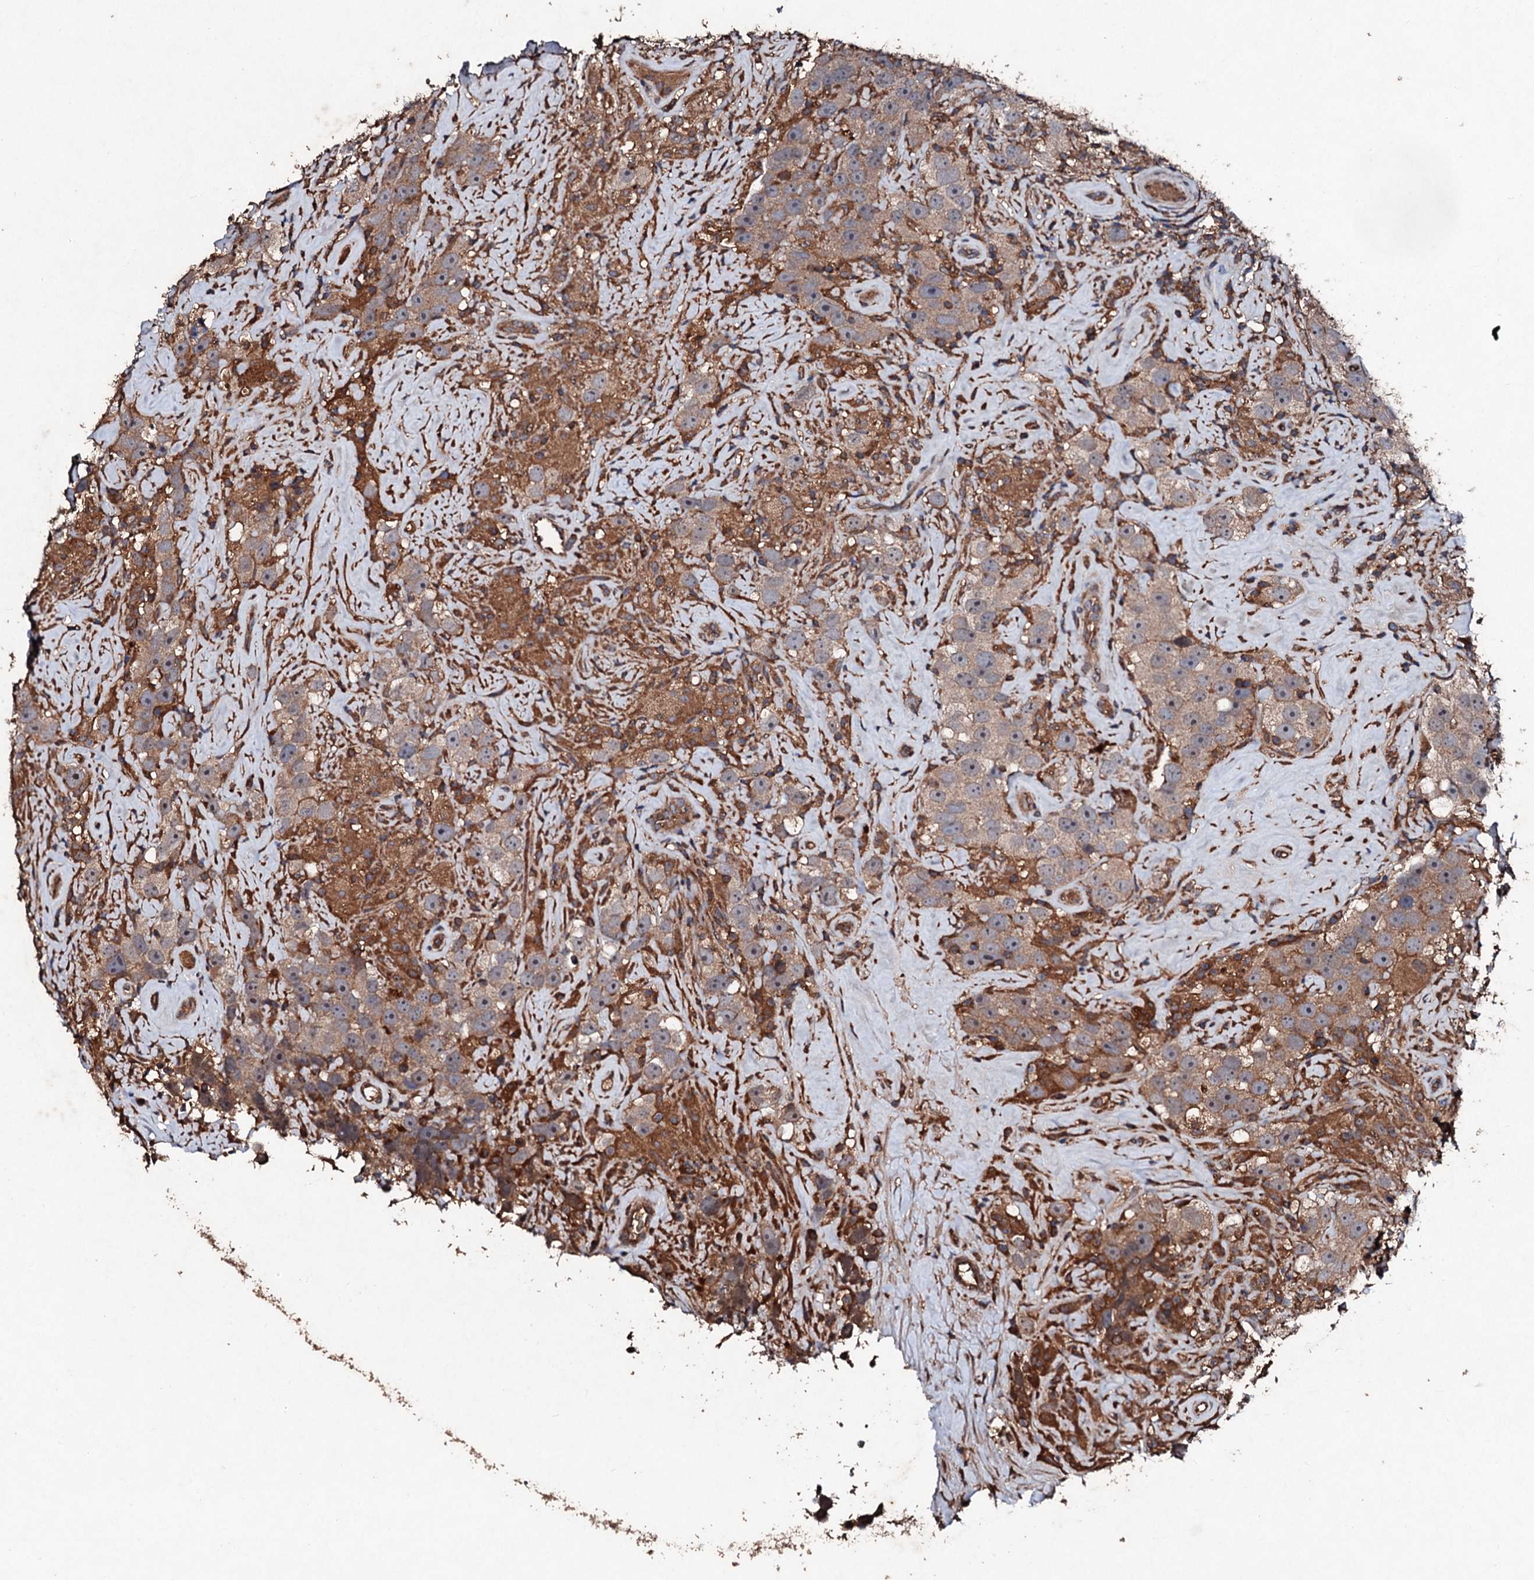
{"staining": {"intensity": "weak", "quantity": ">75%", "location": "cytoplasmic/membranous"}, "tissue": "testis cancer", "cell_type": "Tumor cells", "image_type": "cancer", "snomed": [{"axis": "morphology", "description": "Seminoma, NOS"}, {"axis": "topography", "description": "Testis"}], "caption": "Testis cancer stained with DAB immunohistochemistry (IHC) reveals low levels of weak cytoplasmic/membranous expression in about >75% of tumor cells.", "gene": "KERA", "patient": {"sex": "male", "age": 49}}